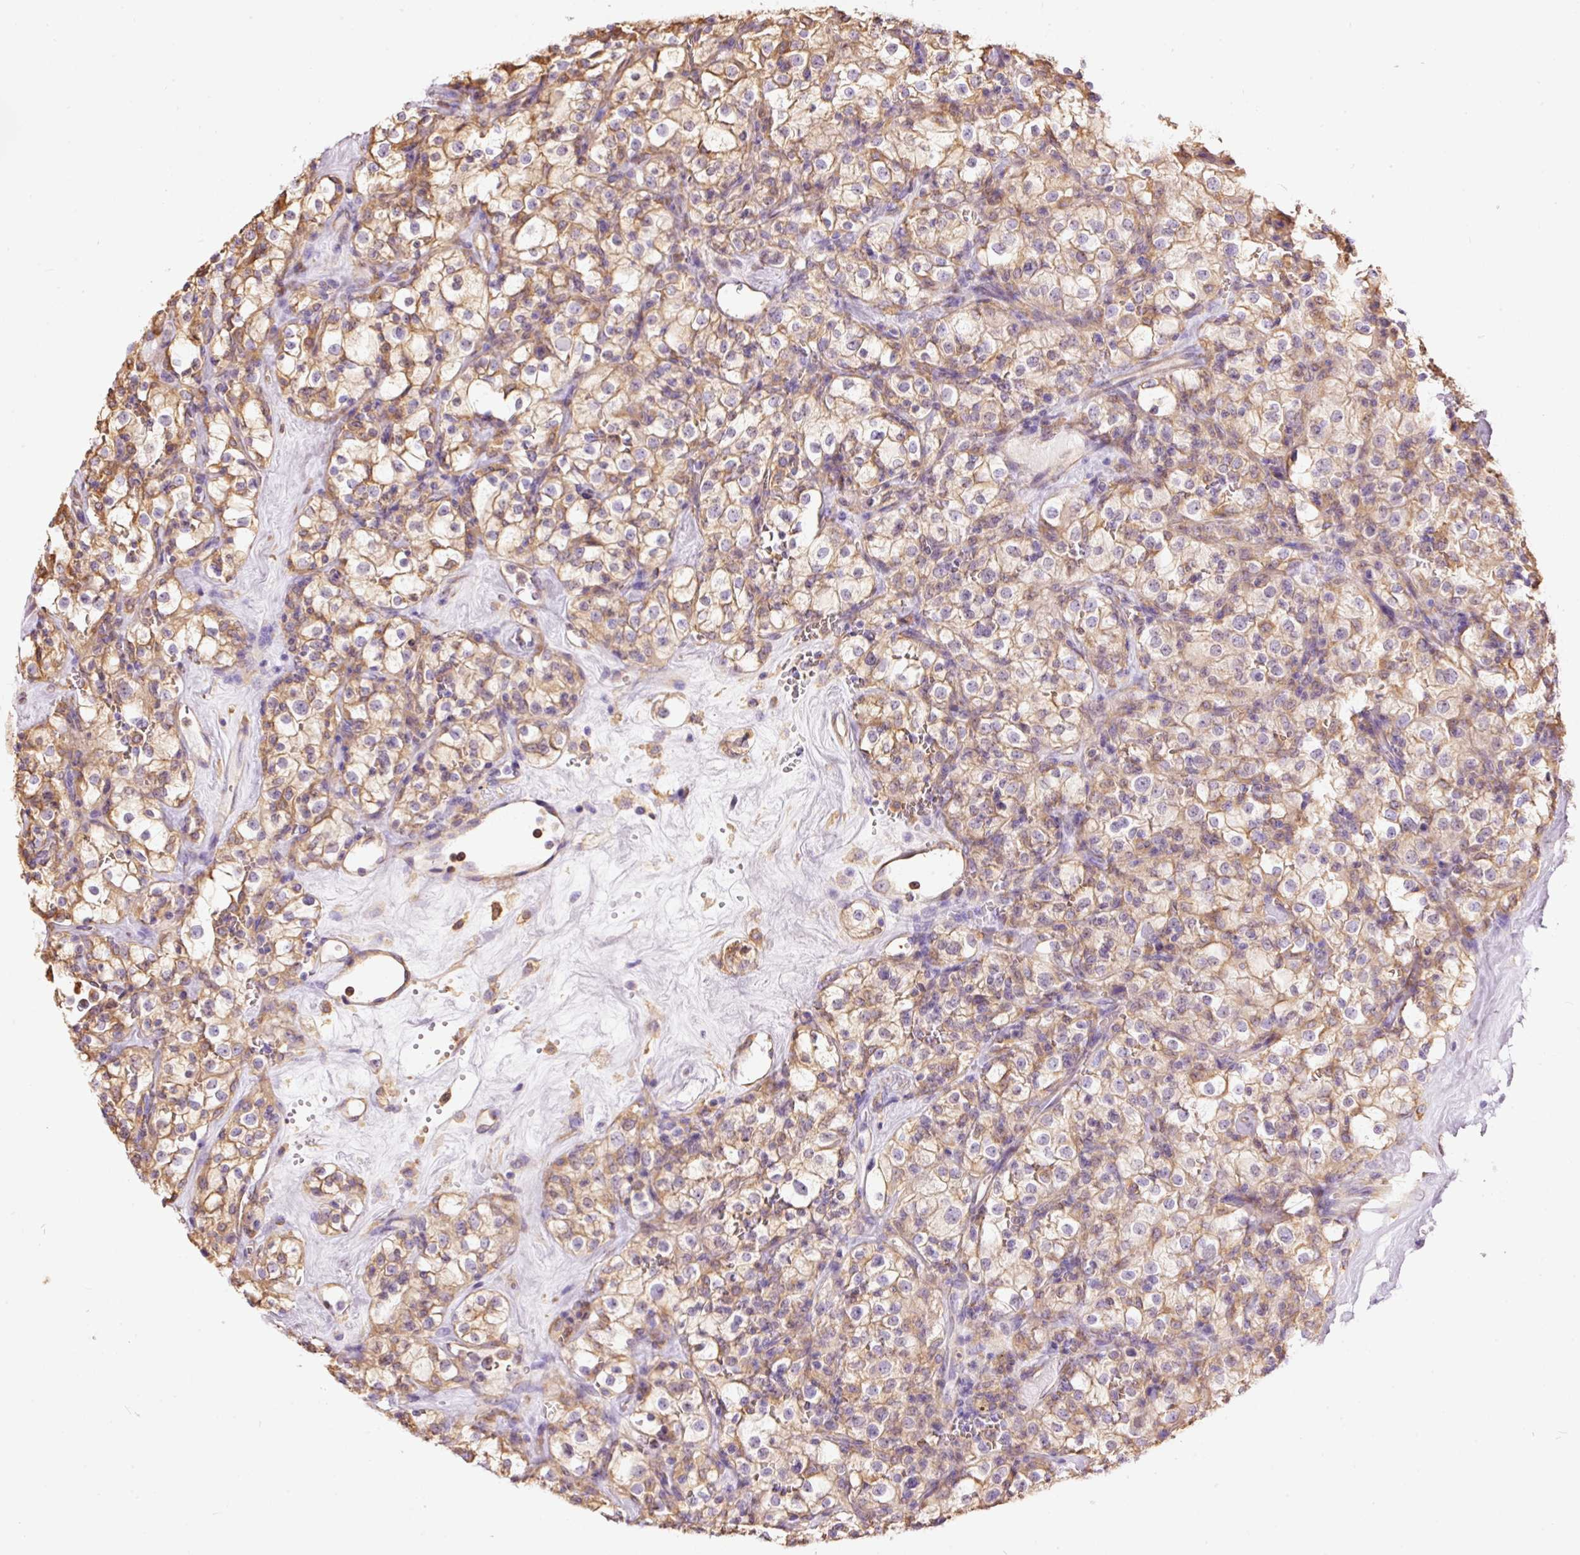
{"staining": {"intensity": "weak", "quantity": ">75%", "location": "cytoplasmic/membranous"}, "tissue": "renal cancer", "cell_type": "Tumor cells", "image_type": "cancer", "snomed": [{"axis": "morphology", "description": "Adenocarcinoma, NOS"}, {"axis": "topography", "description": "Kidney"}], "caption": "A high-resolution photomicrograph shows IHC staining of renal cancer, which displays weak cytoplasmic/membranous staining in approximately >75% of tumor cells.", "gene": "IL10RB", "patient": {"sex": "female", "age": 74}}